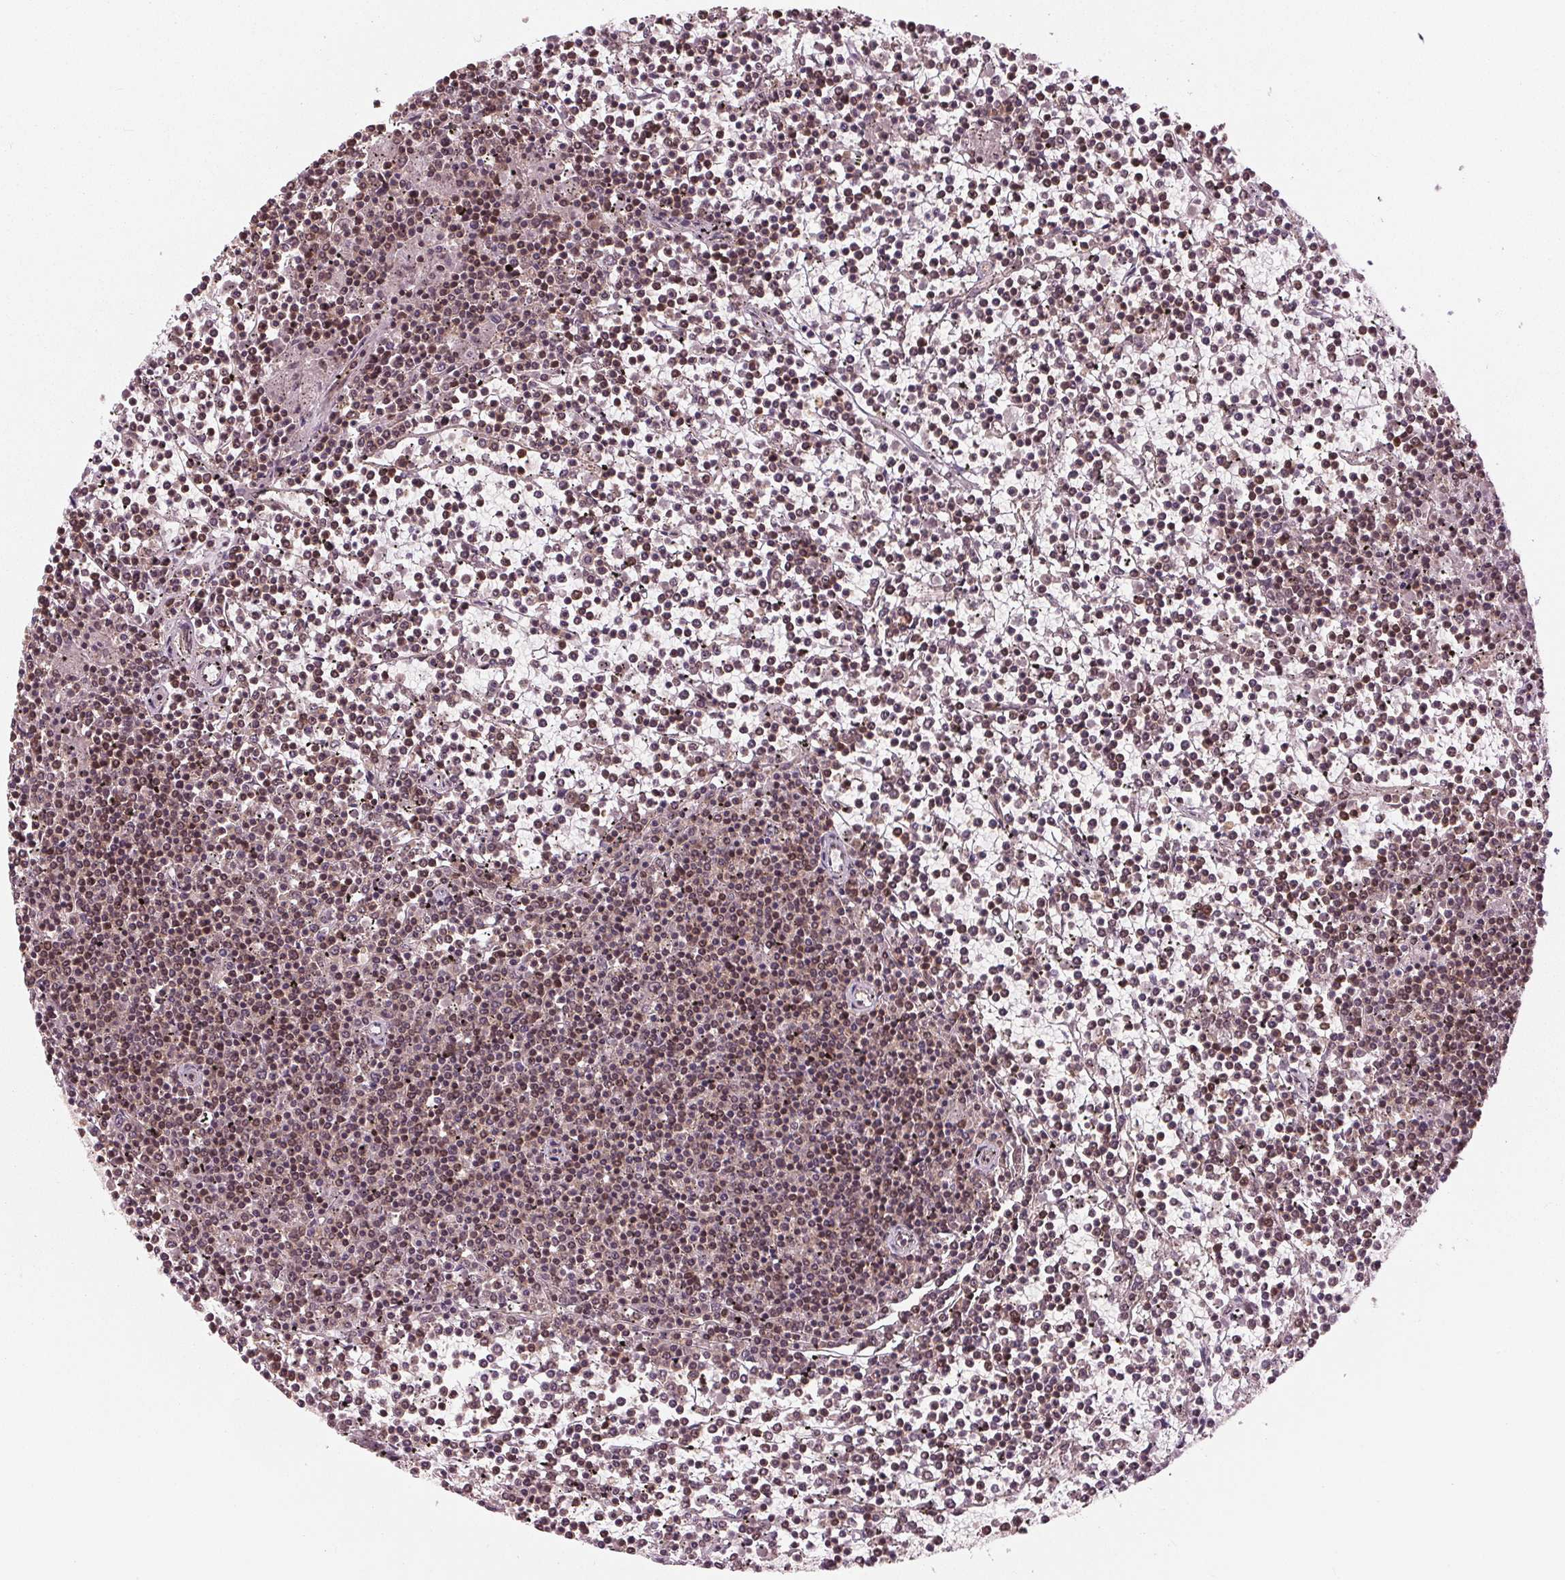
{"staining": {"intensity": "moderate", "quantity": ">75%", "location": "nuclear"}, "tissue": "lymphoma", "cell_type": "Tumor cells", "image_type": "cancer", "snomed": [{"axis": "morphology", "description": "Malignant lymphoma, non-Hodgkin's type, Low grade"}, {"axis": "topography", "description": "Spleen"}], "caption": "Immunohistochemical staining of human lymphoma reveals moderate nuclear protein expression in about >75% of tumor cells.", "gene": "LSM2", "patient": {"sex": "female", "age": 19}}